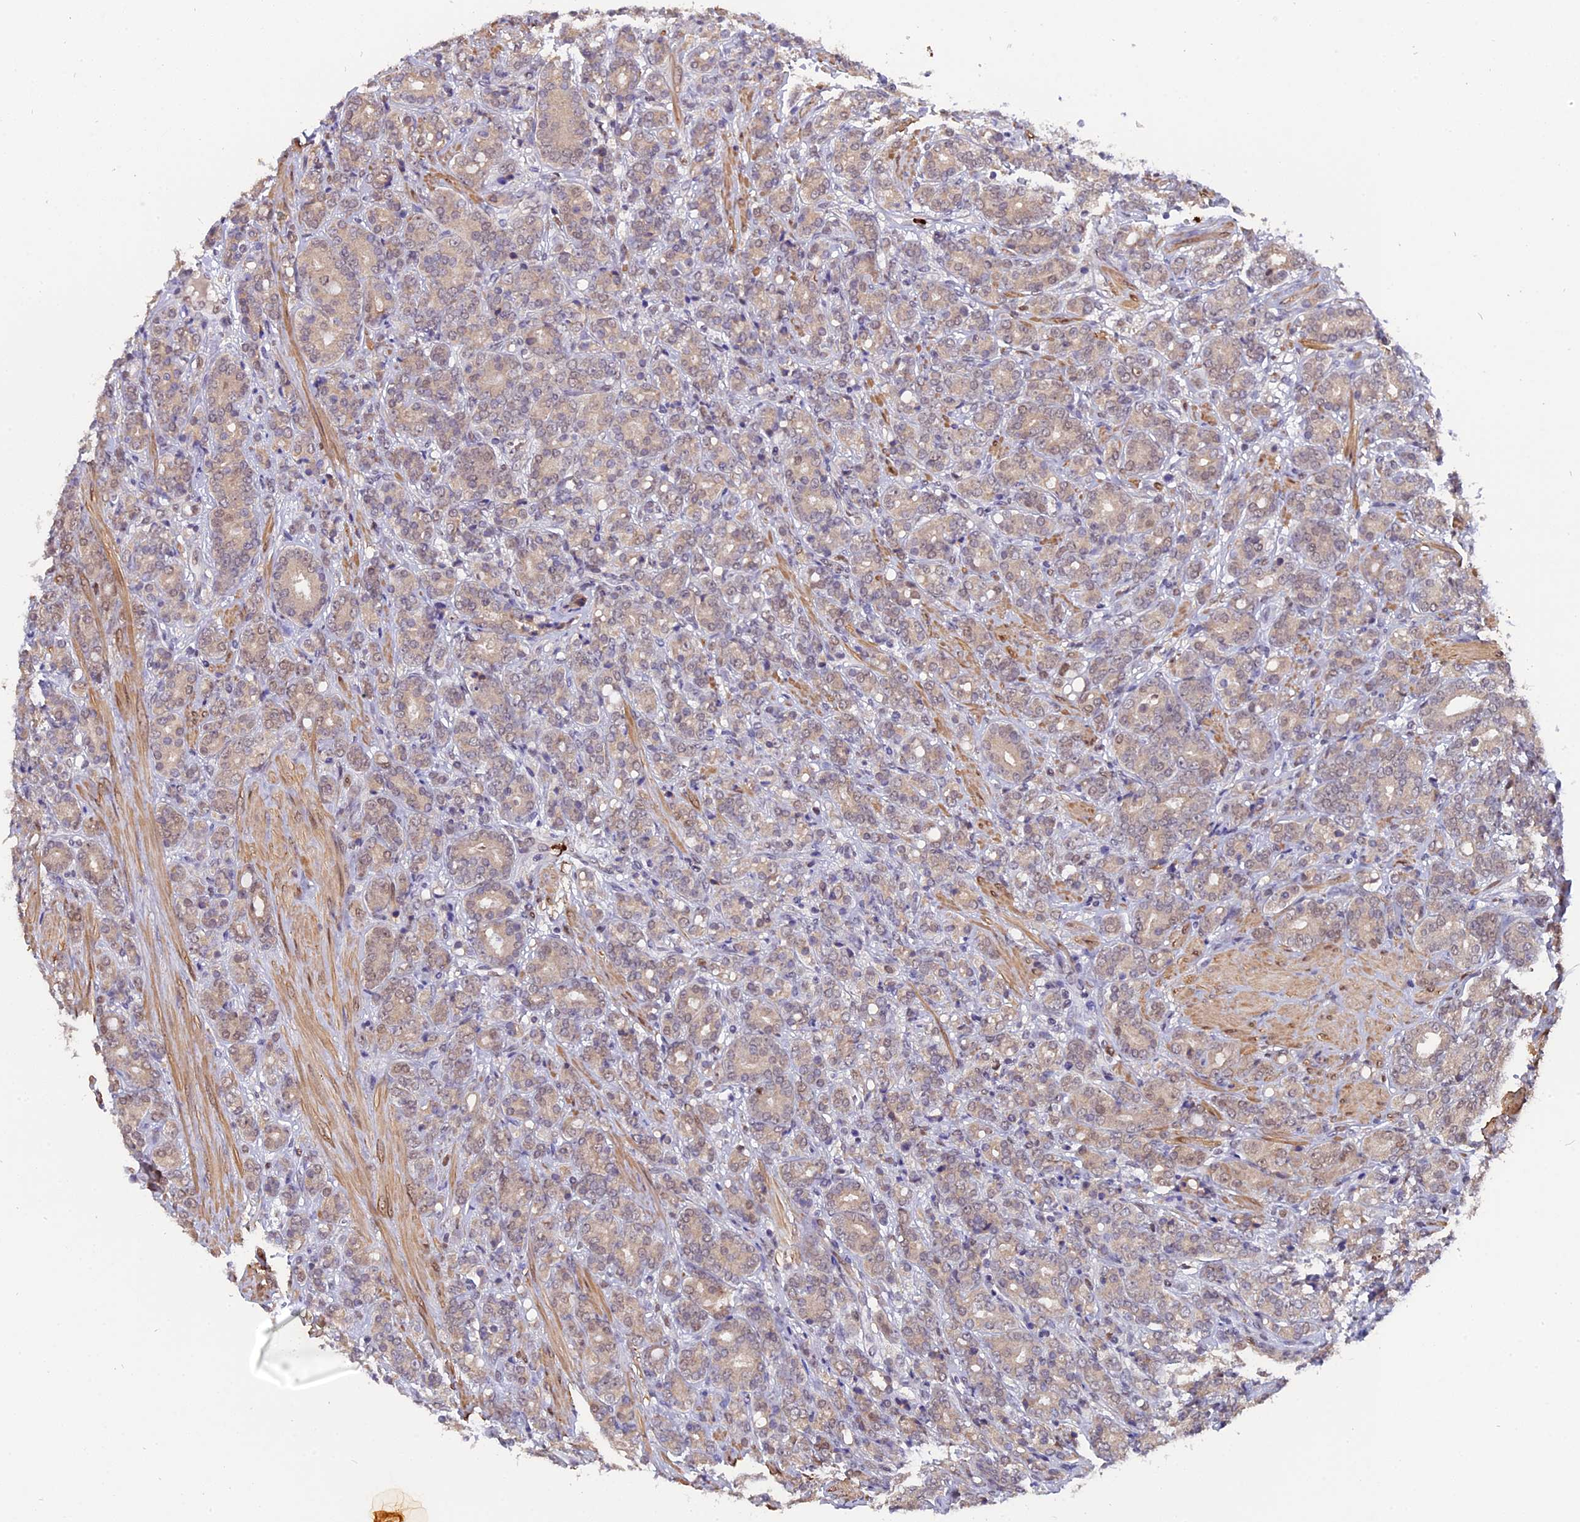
{"staining": {"intensity": "weak", "quantity": "25%-75%", "location": "nuclear"}, "tissue": "prostate cancer", "cell_type": "Tumor cells", "image_type": "cancer", "snomed": [{"axis": "morphology", "description": "Adenocarcinoma, High grade"}, {"axis": "topography", "description": "Prostate"}], "caption": "IHC micrograph of prostate cancer stained for a protein (brown), which exhibits low levels of weak nuclear expression in approximately 25%-75% of tumor cells.", "gene": "FAM118B", "patient": {"sex": "male", "age": 62}}